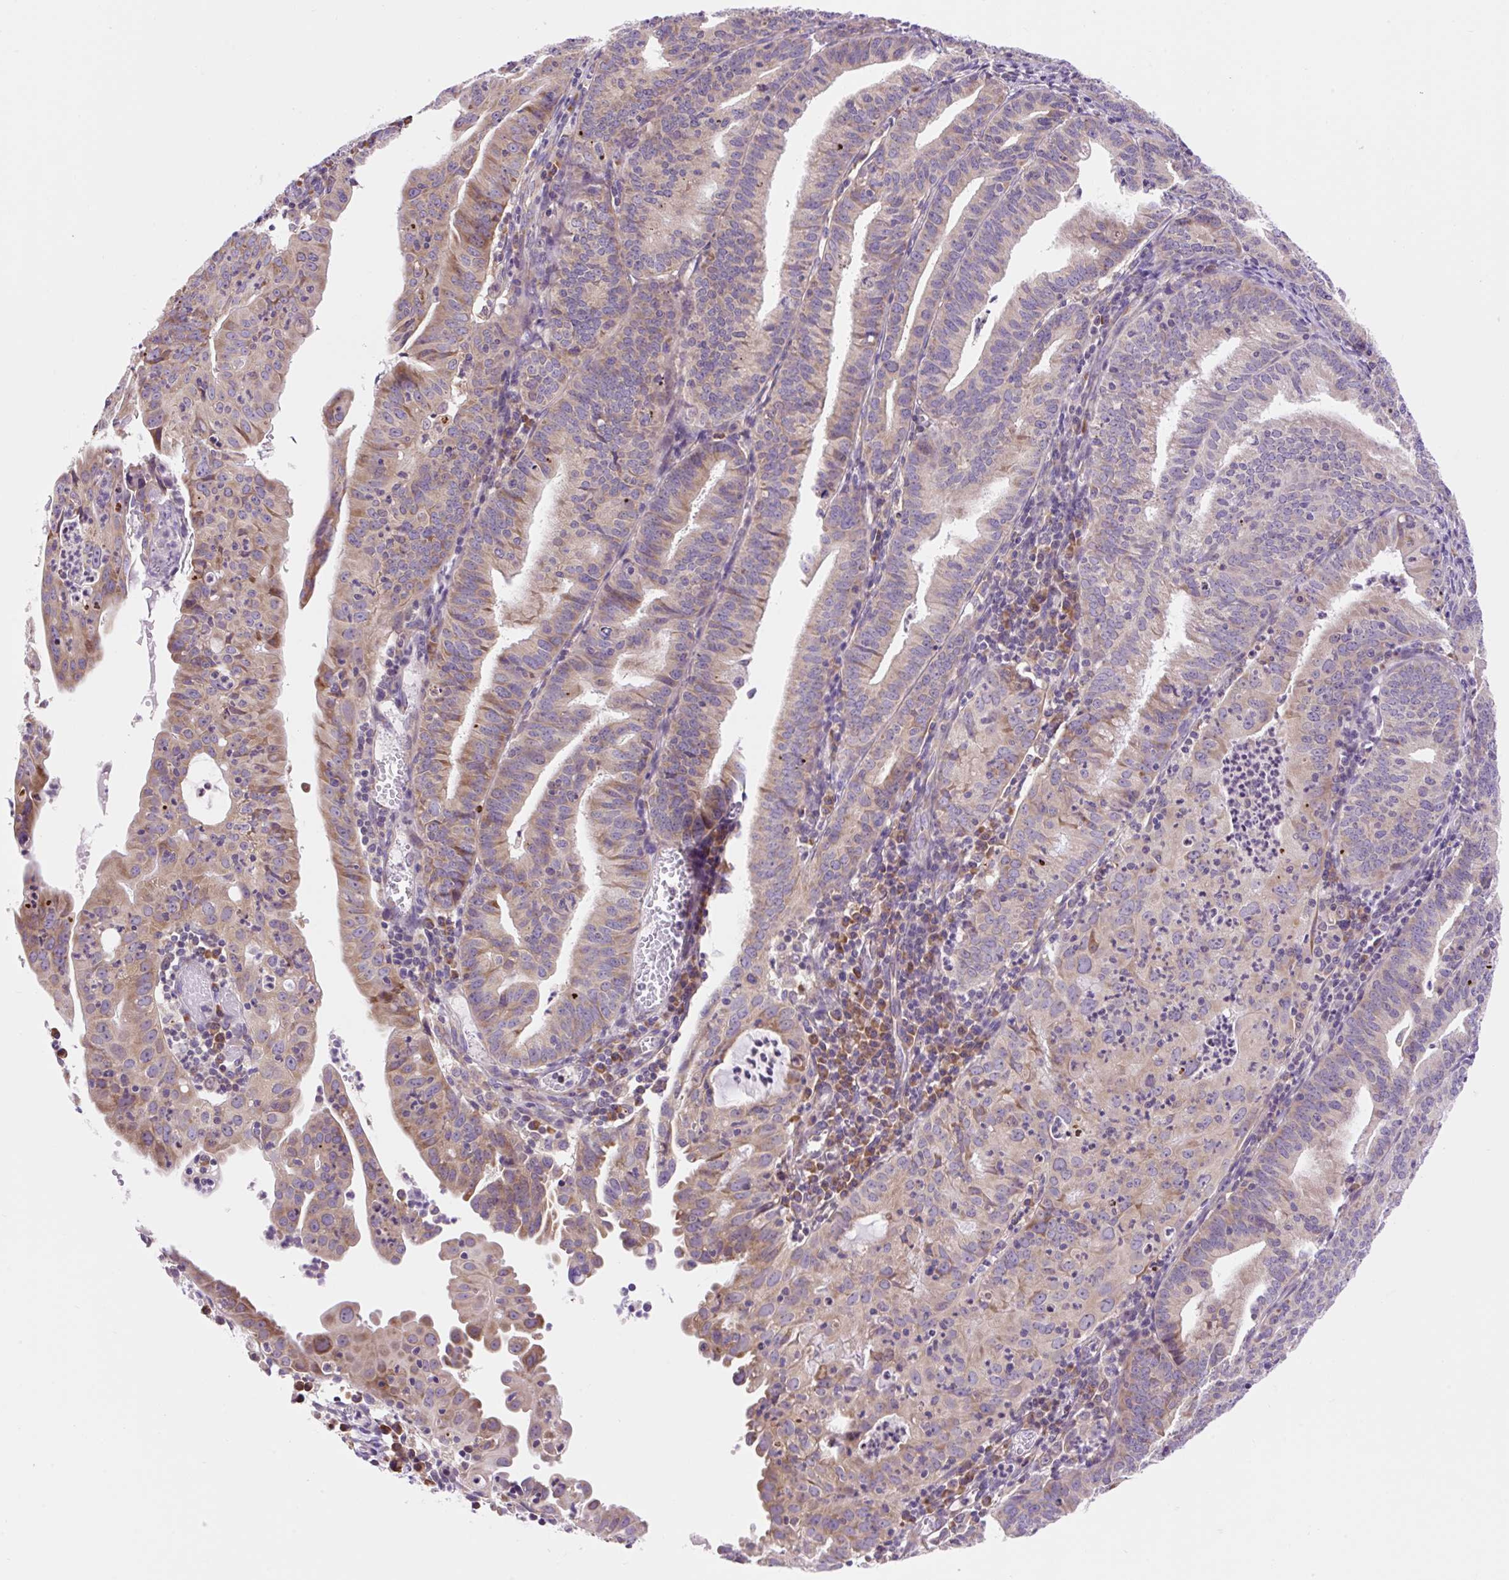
{"staining": {"intensity": "moderate", "quantity": "25%-75%", "location": "cytoplasmic/membranous"}, "tissue": "endometrial cancer", "cell_type": "Tumor cells", "image_type": "cancer", "snomed": [{"axis": "morphology", "description": "Adenocarcinoma, NOS"}, {"axis": "topography", "description": "Endometrium"}], "caption": "Tumor cells reveal medium levels of moderate cytoplasmic/membranous positivity in approximately 25%-75% of cells in human endometrial adenocarcinoma.", "gene": "GPR45", "patient": {"sex": "female", "age": 60}}